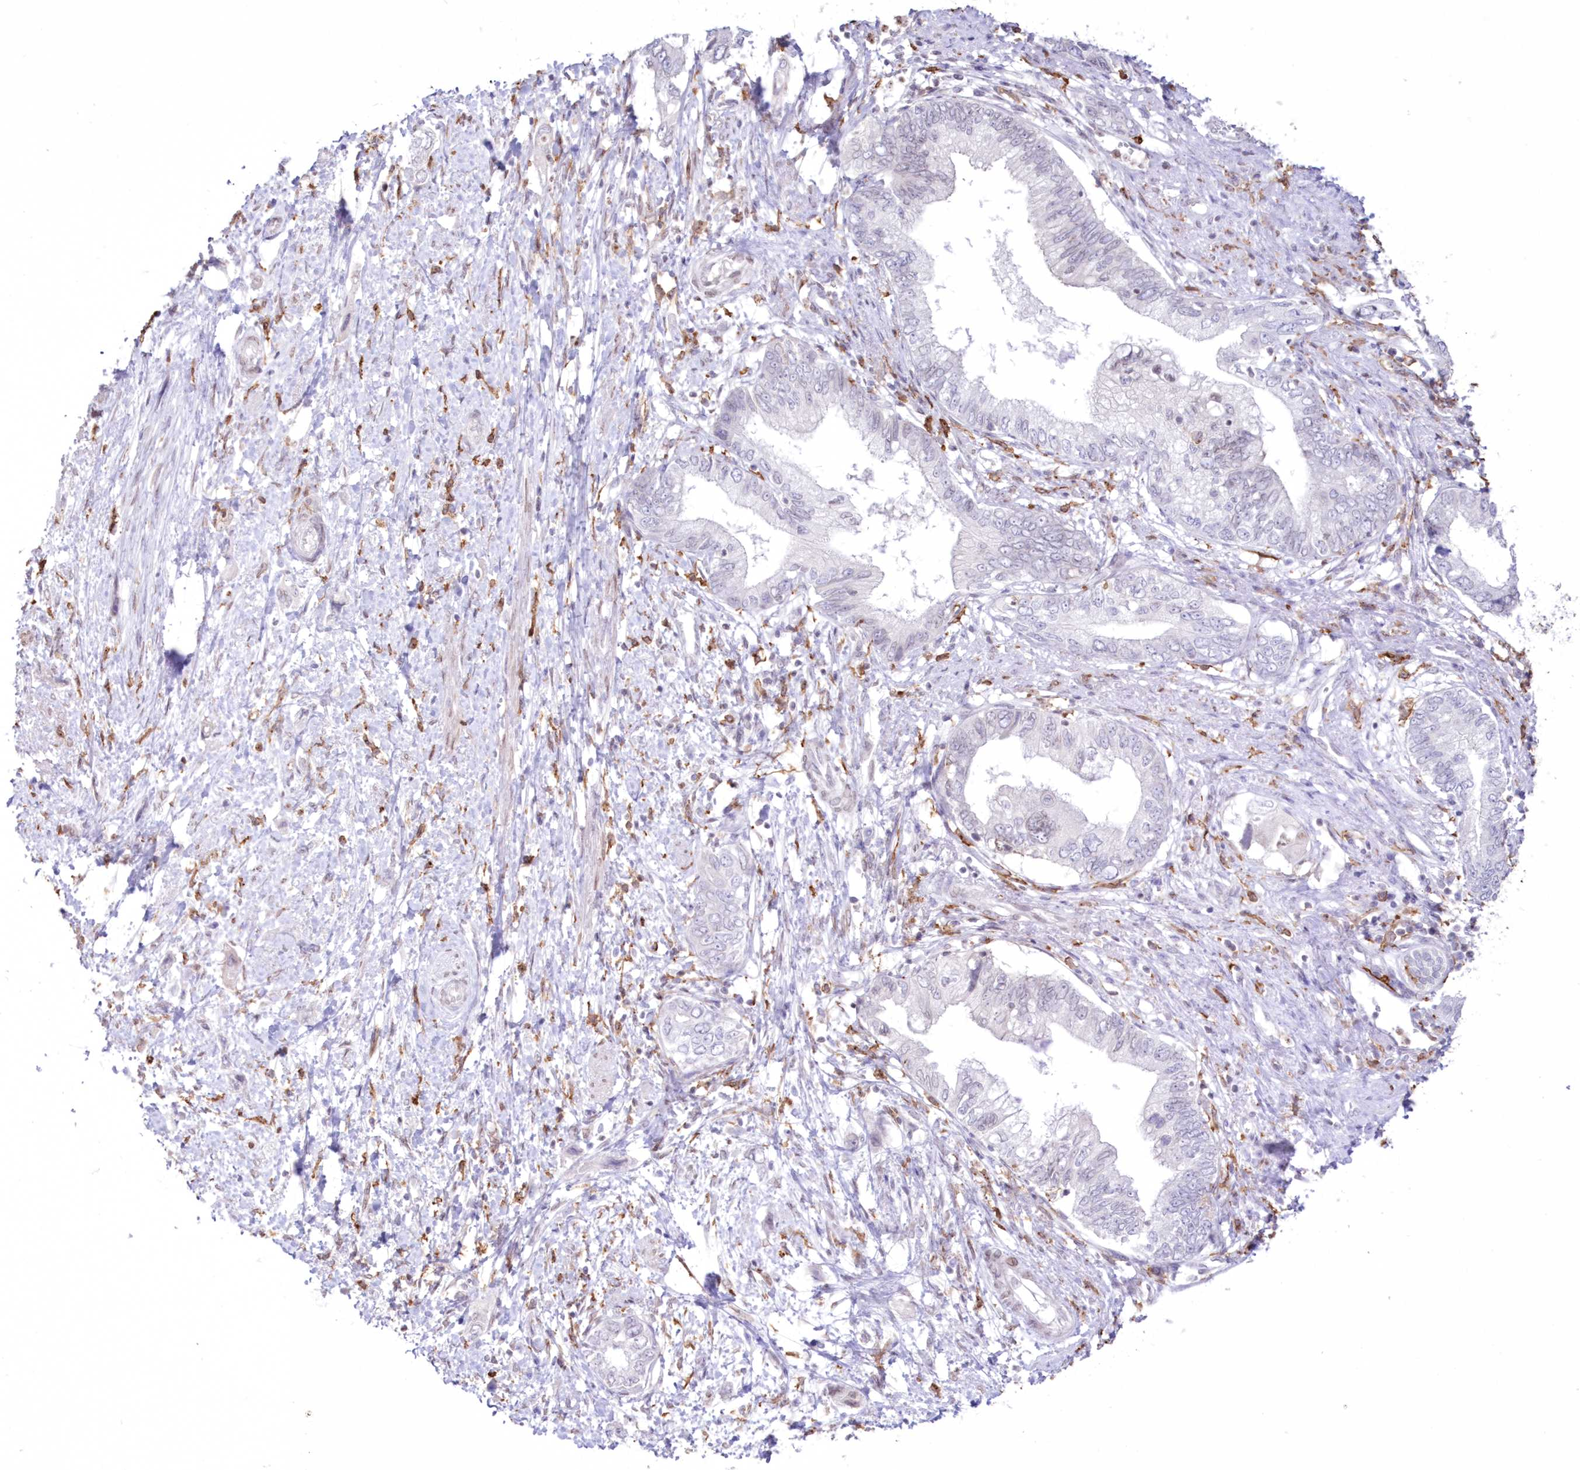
{"staining": {"intensity": "negative", "quantity": "none", "location": "none"}, "tissue": "pancreatic cancer", "cell_type": "Tumor cells", "image_type": "cancer", "snomed": [{"axis": "morphology", "description": "Adenocarcinoma, NOS"}, {"axis": "topography", "description": "Pancreas"}], "caption": "Immunohistochemistry (IHC) photomicrograph of adenocarcinoma (pancreatic) stained for a protein (brown), which shows no staining in tumor cells.", "gene": "C11orf1", "patient": {"sex": "female", "age": 73}}